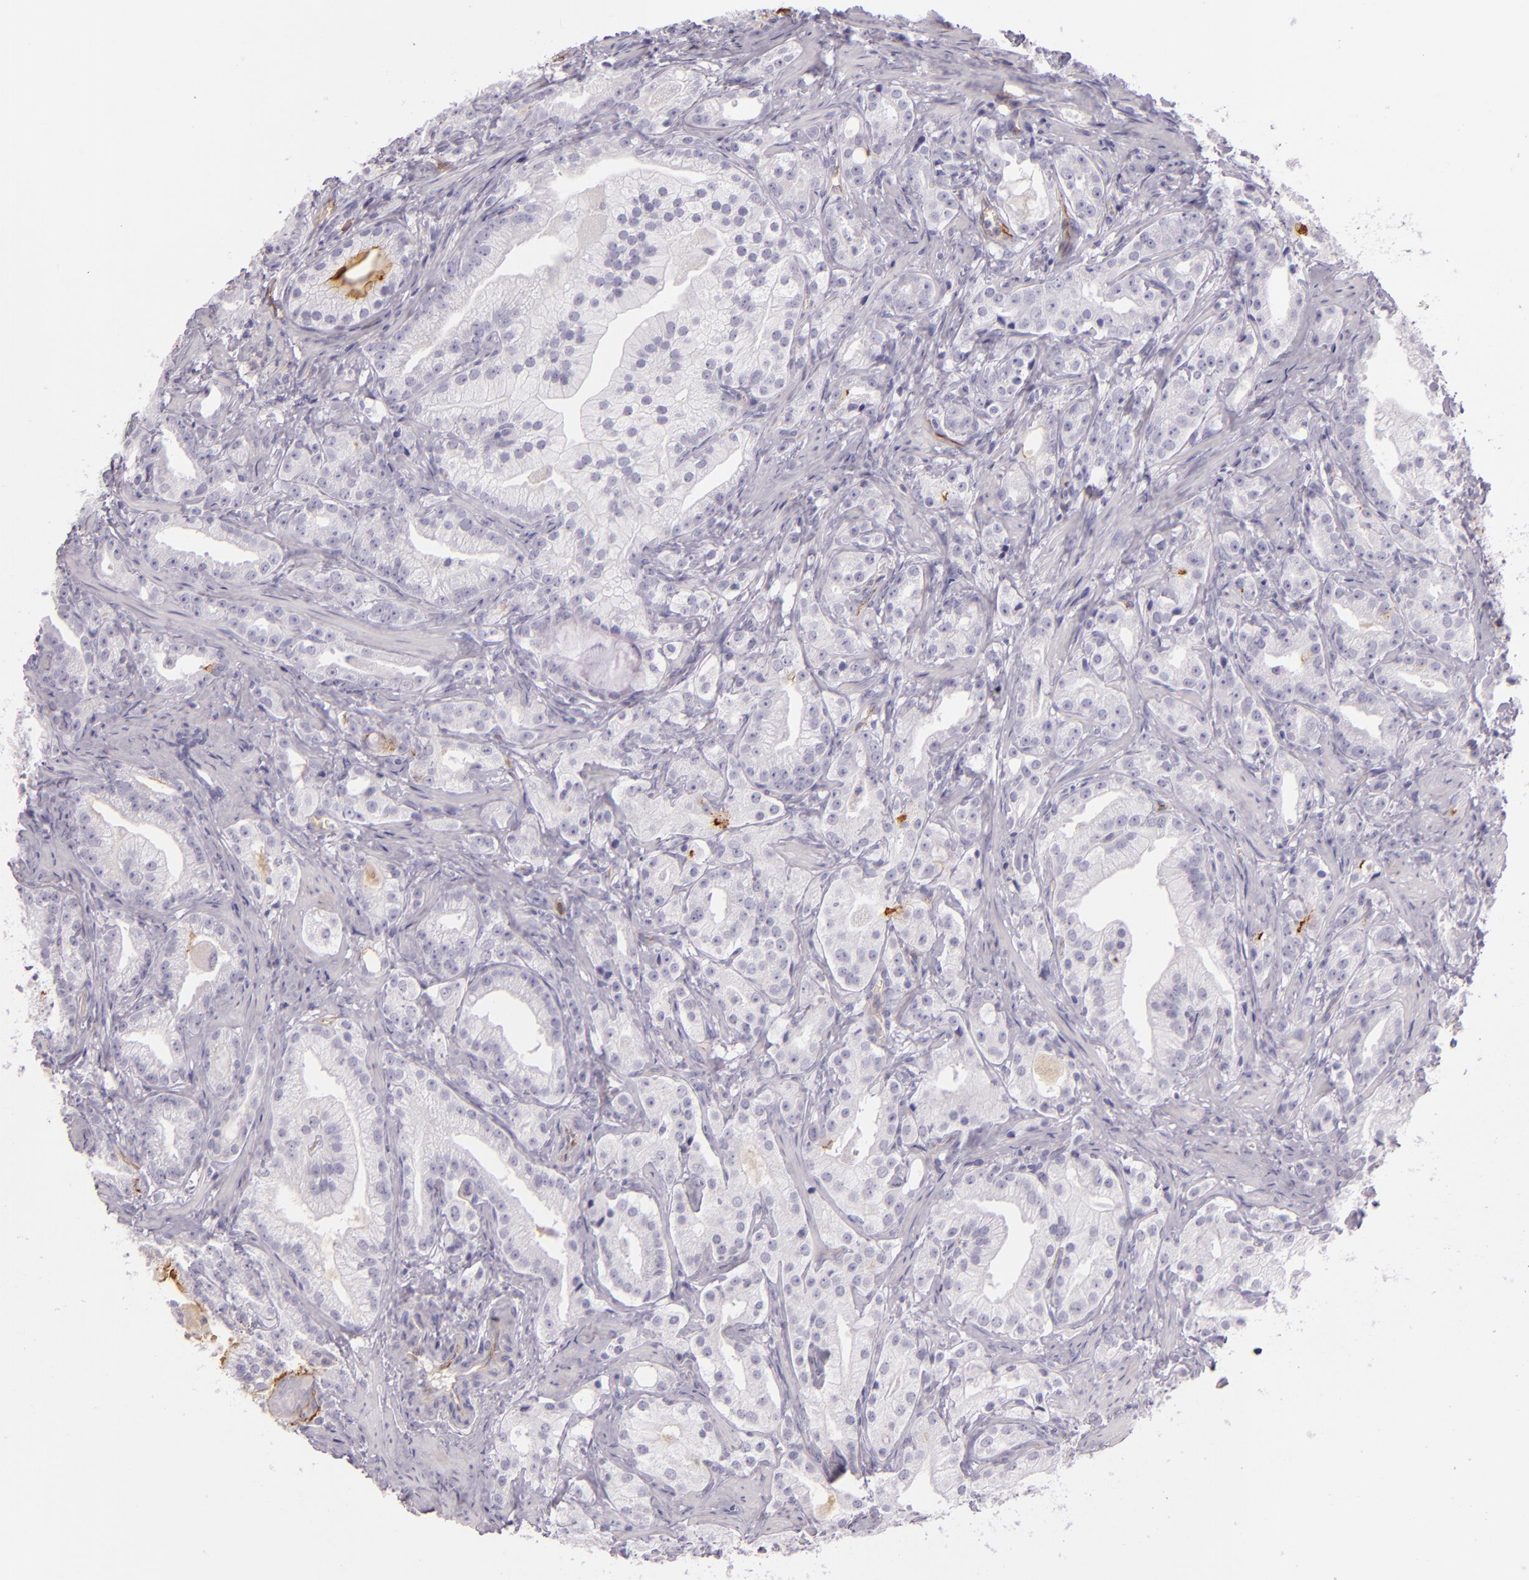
{"staining": {"intensity": "negative", "quantity": "none", "location": "none"}, "tissue": "prostate cancer", "cell_type": "Tumor cells", "image_type": "cancer", "snomed": [{"axis": "morphology", "description": "Adenocarcinoma, Low grade"}, {"axis": "topography", "description": "Prostate"}], "caption": "There is no significant expression in tumor cells of prostate cancer (adenocarcinoma (low-grade)). Brightfield microscopy of immunohistochemistry stained with DAB (brown) and hematoxylin (blue), captured at high magnification.", "gene": "ICAM1", "patient": {"sex": "male", "age": 59}}